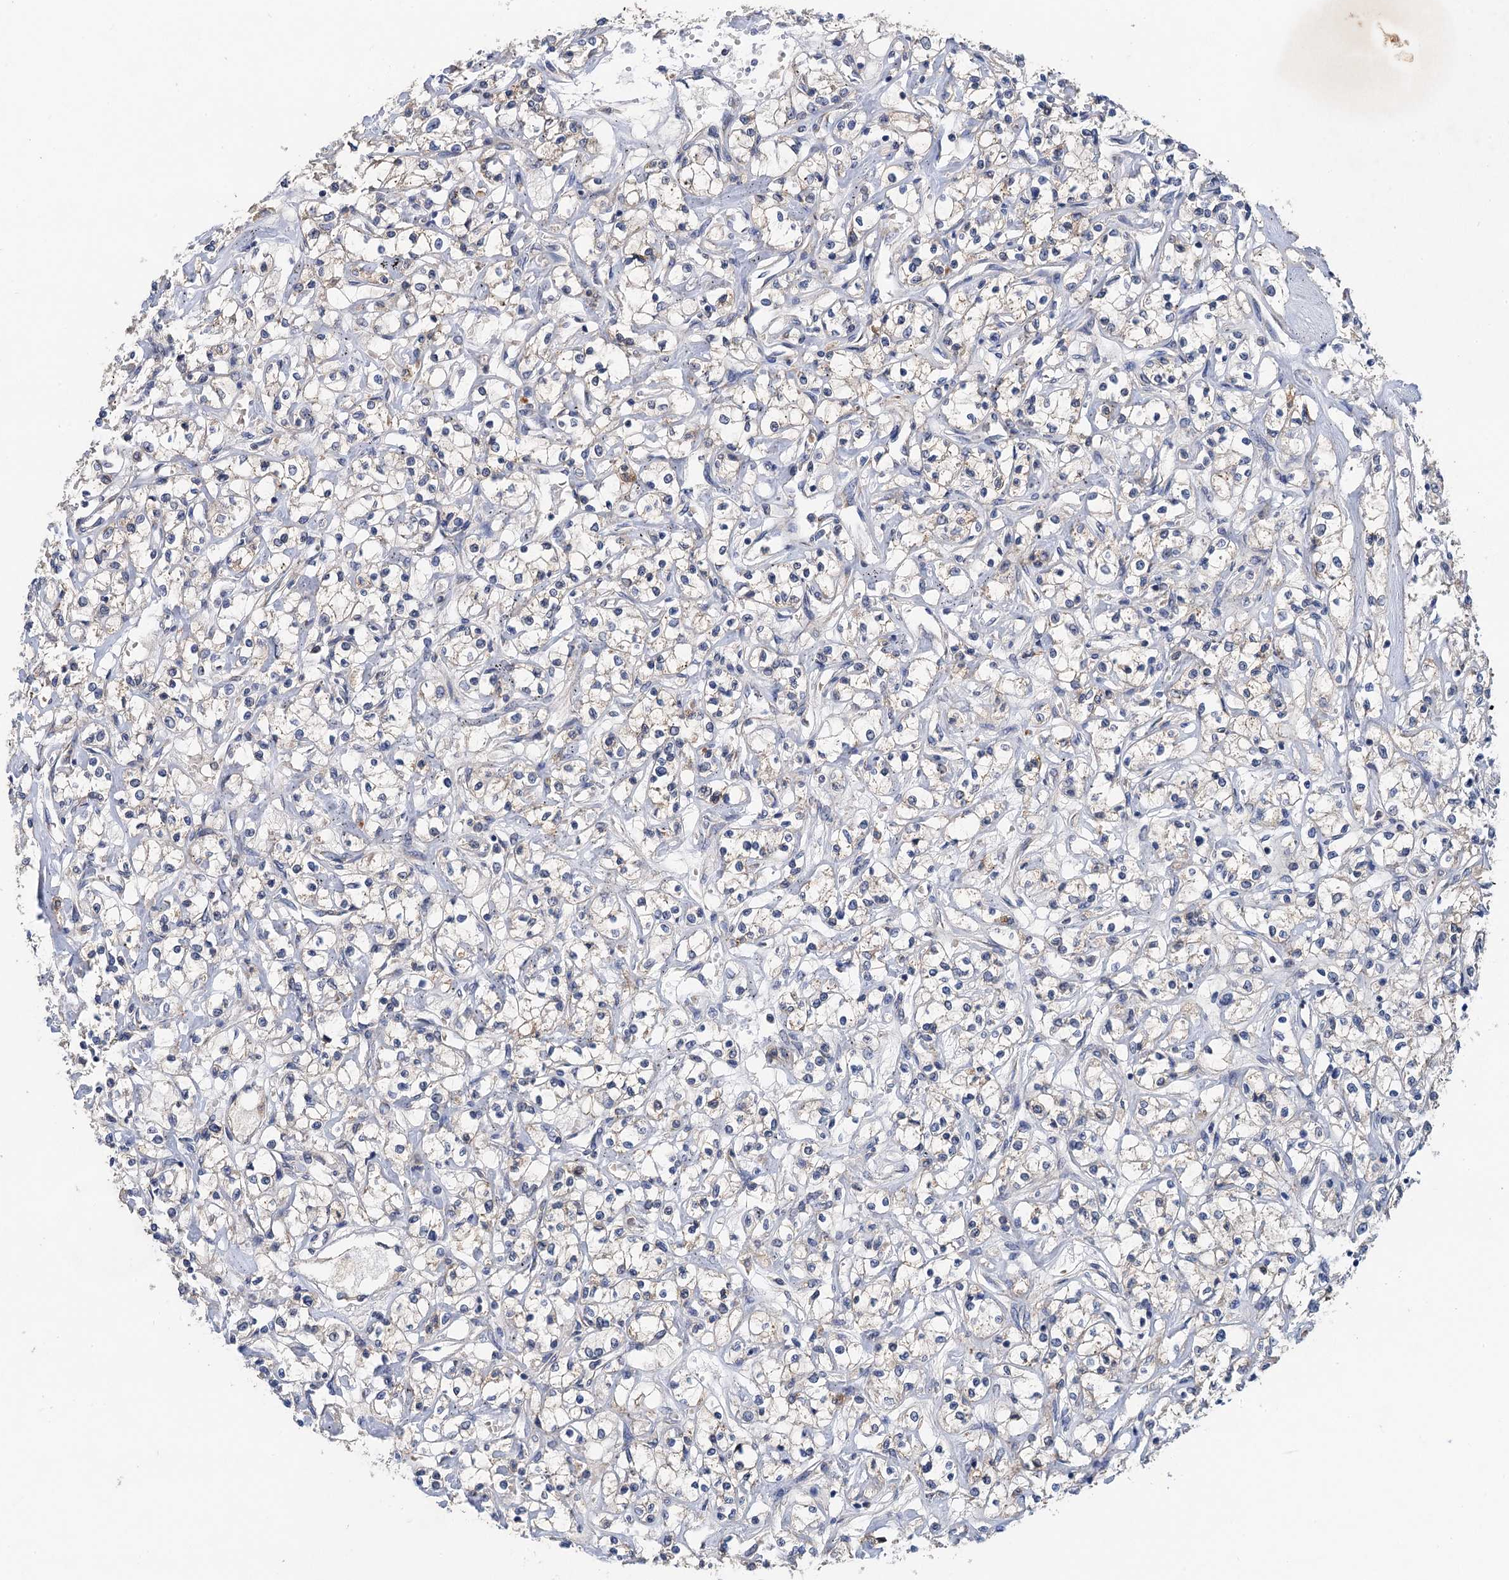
{"staining": {"intensity": "weak", "quantity": "<25%", "location": "cytoplasmic/membranous"}, "tissue": "renal cancer", "cell_type": "Tumor cells", "image_type": "cancer", "snomed": [{"axis": "morphology", "description": "Adenocarcinoma, NOS"}, {"axis": "topography", "description": "Kidney"}], "caption": "Image shows no protein staining in tumor cells of renal cancer (adenocarcinoma) tissue.", "gene": "TMEM39B", "patient": {"sex": "female", "age": 59}}